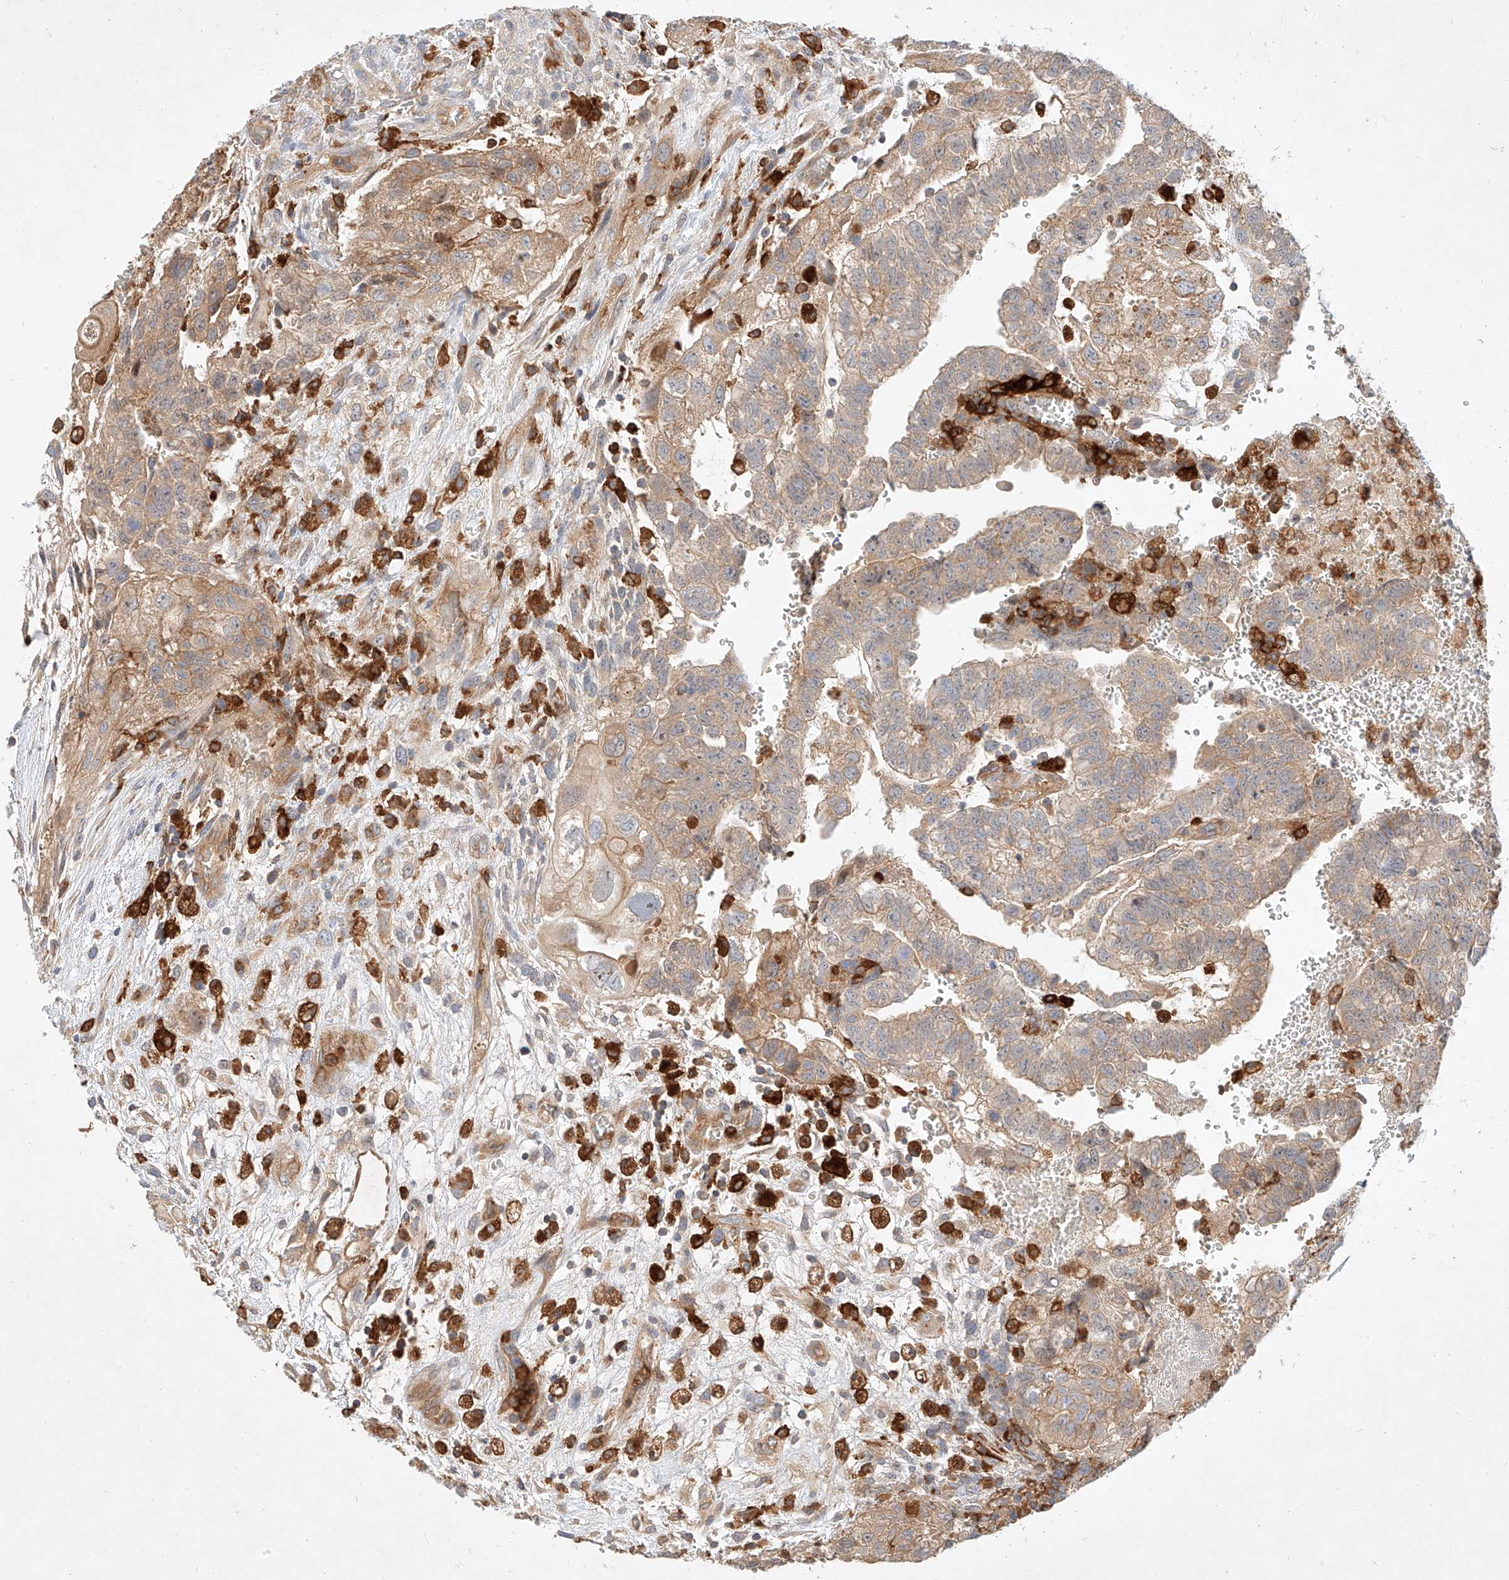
{"staining": {"intensity": "weak", "quantity": ">75%", "location": "cytoplasmic/membranous"}, "tissue": "testis cancer", "cell_type": "Tumor cells", "image_type": "cancer", "snomed": [{"axis": "morphology", "description": "Carcinoma, Embryonal, NOS"}, {"axis": "topography", "description": "Testis"}], "caption": "Embryonal carcinoma (testis) stained with a brown dye demonstrates weak cytoplasmic/membranous positive expression in approximately >75% of tumor cells.", "gene": "NFAM1", "patient": {"sex": "male", "age": 37}}